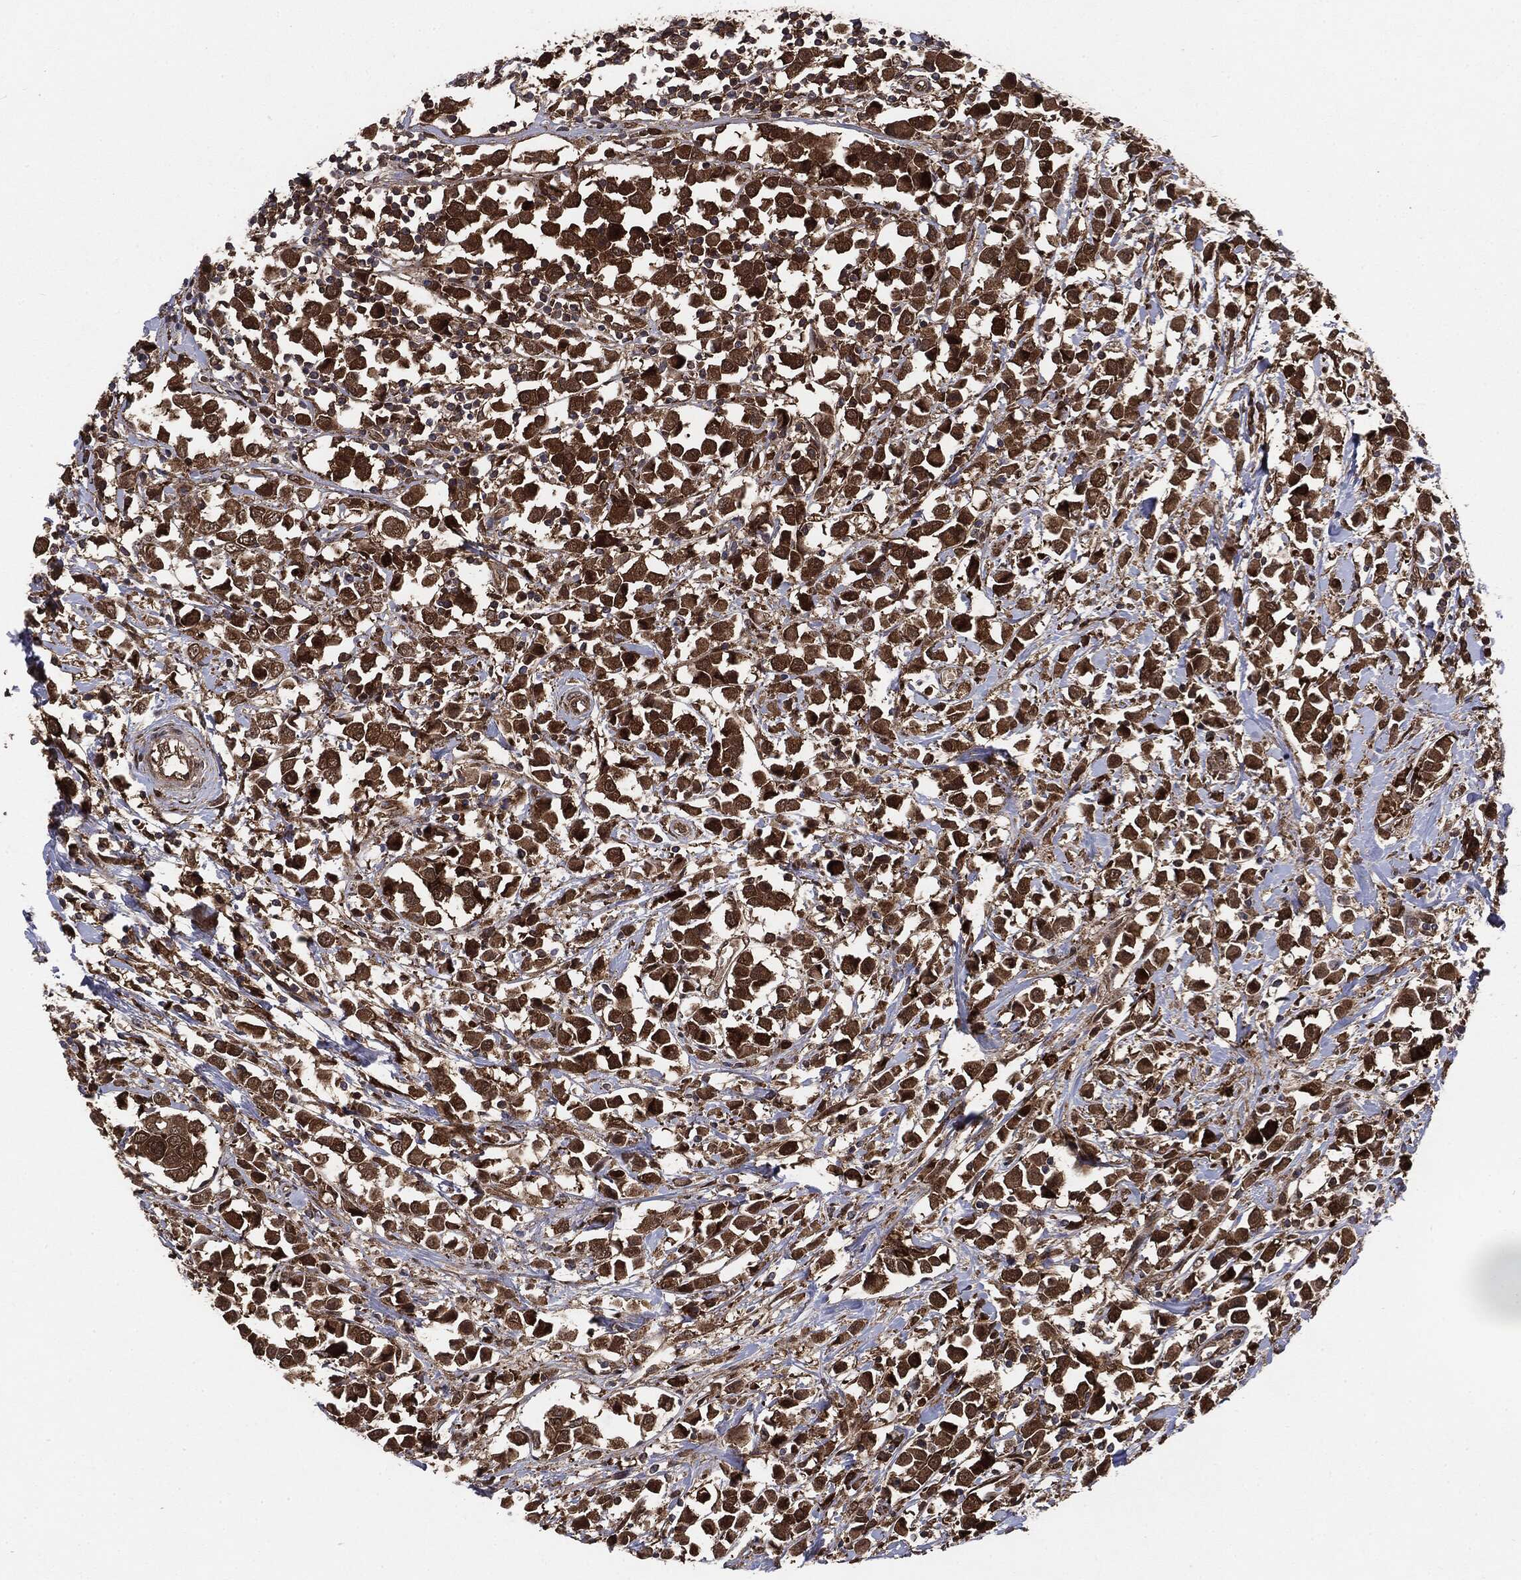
{"staining": {"intensity": "strong", "quantity": ">75%", "location": "cytoplasmic/membranous"}, "tissue": "breast cancer", "cell_type": "Tumor cells", "image_type": "cancer", "snomed": [{"axis": "morphology", "description": "Duct carcinoma"}, {"axis": "topography", "description": "Breast"}], "caption": "Strong cytoplasmic/membranous protein positivity is present in approximately >75% of tumor cells in intraductal carcinoma (breast). The staining is performed using DAB (3,3'-diaminobenzidine) brown chromogen to label protein expression. The nuclei are counter-stained blue using hematoxylin.", "gene": "NME1", "patient": {"sex": "female", "age": 61}}